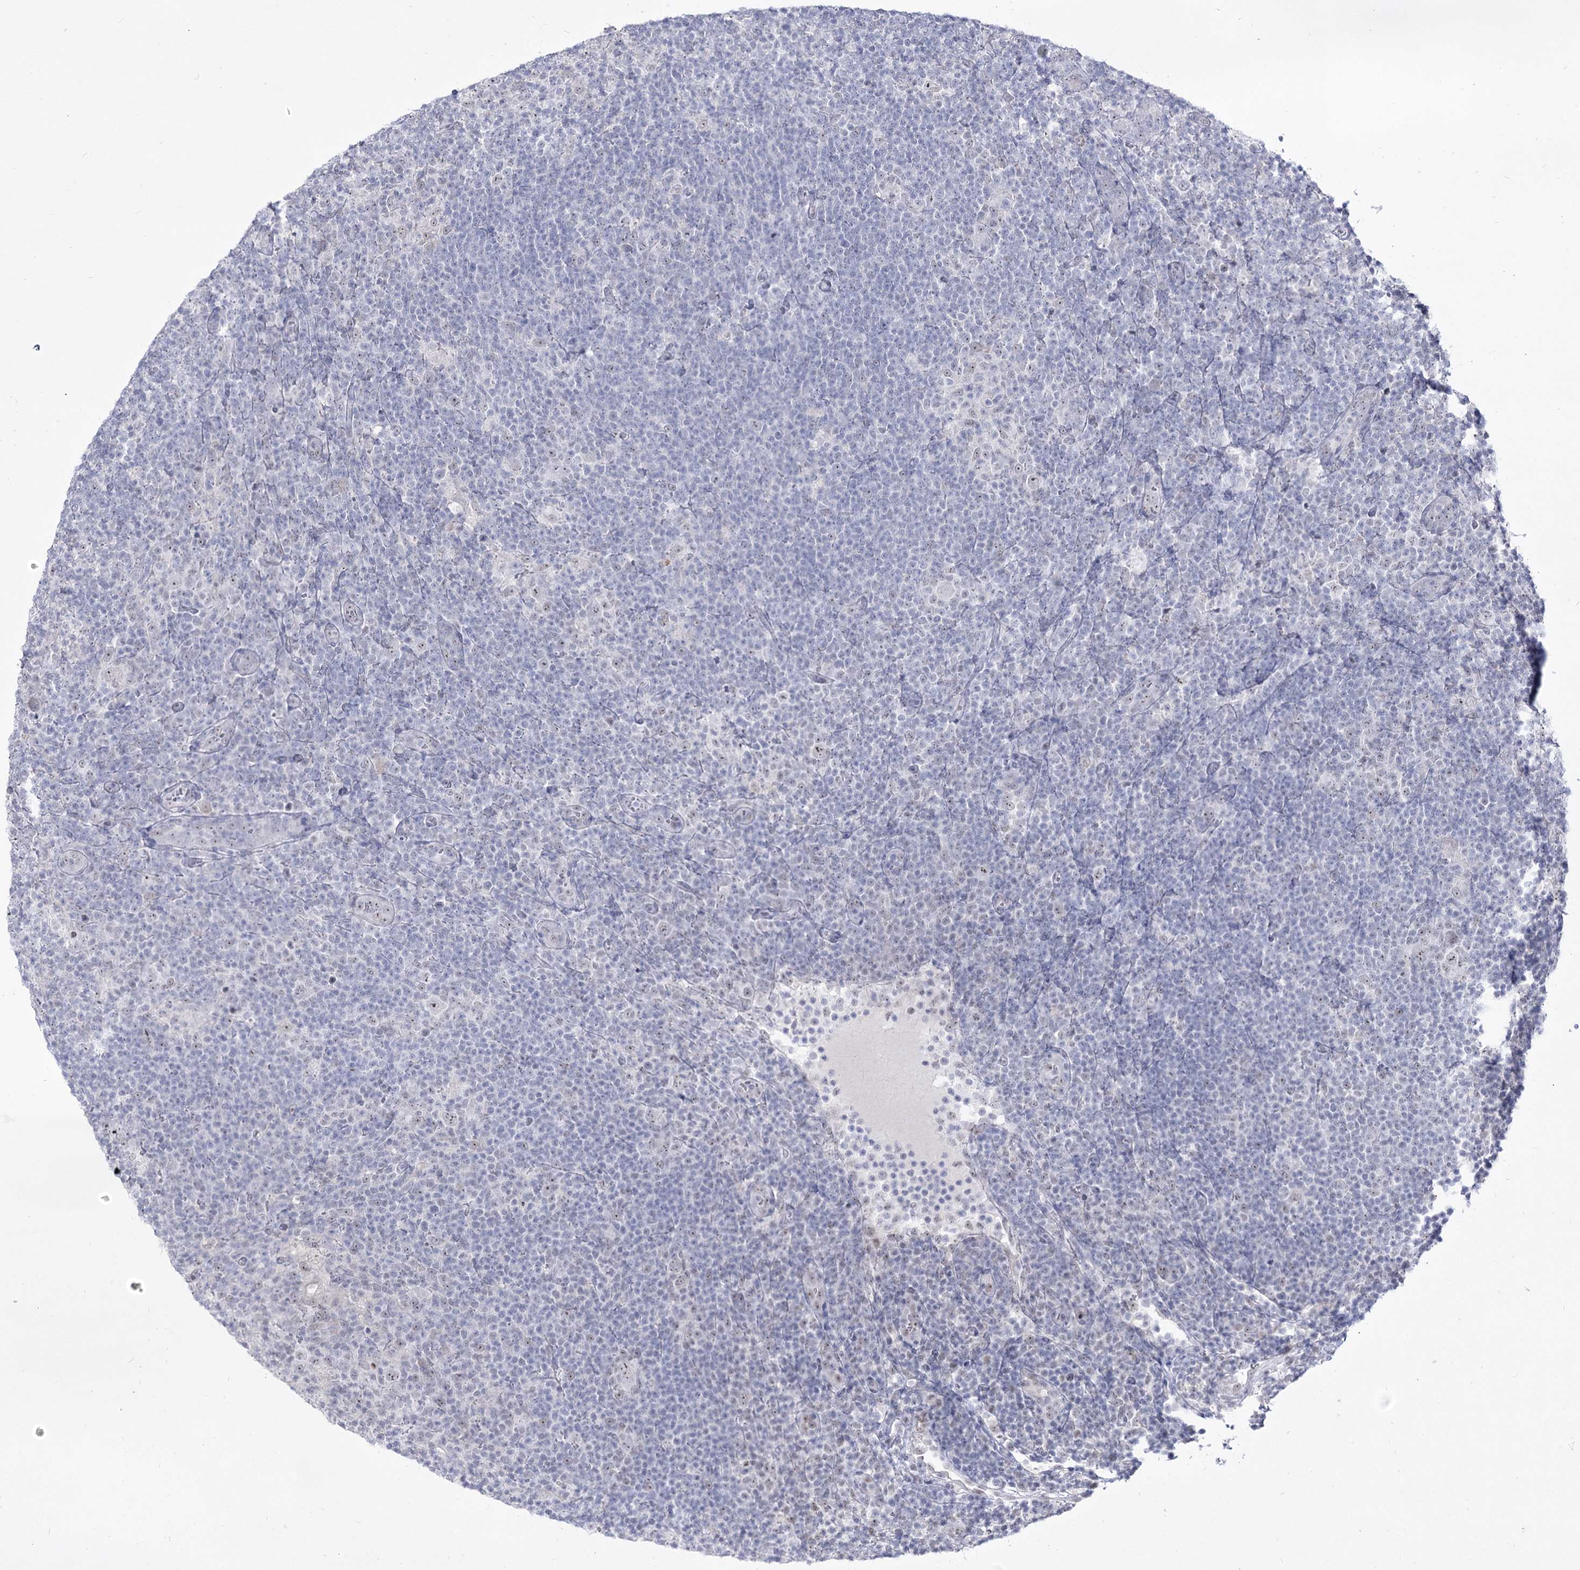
{"staining": {"intensity": "negative", "quantity": "none", "location": "none"}, "tissue": "lymphoma", "cell_type": "Tumor cells", "image_type": "cancer", "snomed": [{"axis": "morphology", "description": "Hodgkin's disease, NOS"}, {"axis": "topography", "description": "Lymph node"}], "caption": "A high-resolution histopathology image shows IHC staining of Hodgkin's disease, which demonstrates no significant staining in tumor cells.", "gene": "DDX50", "patient": {"sex": "female", "age": 57}}